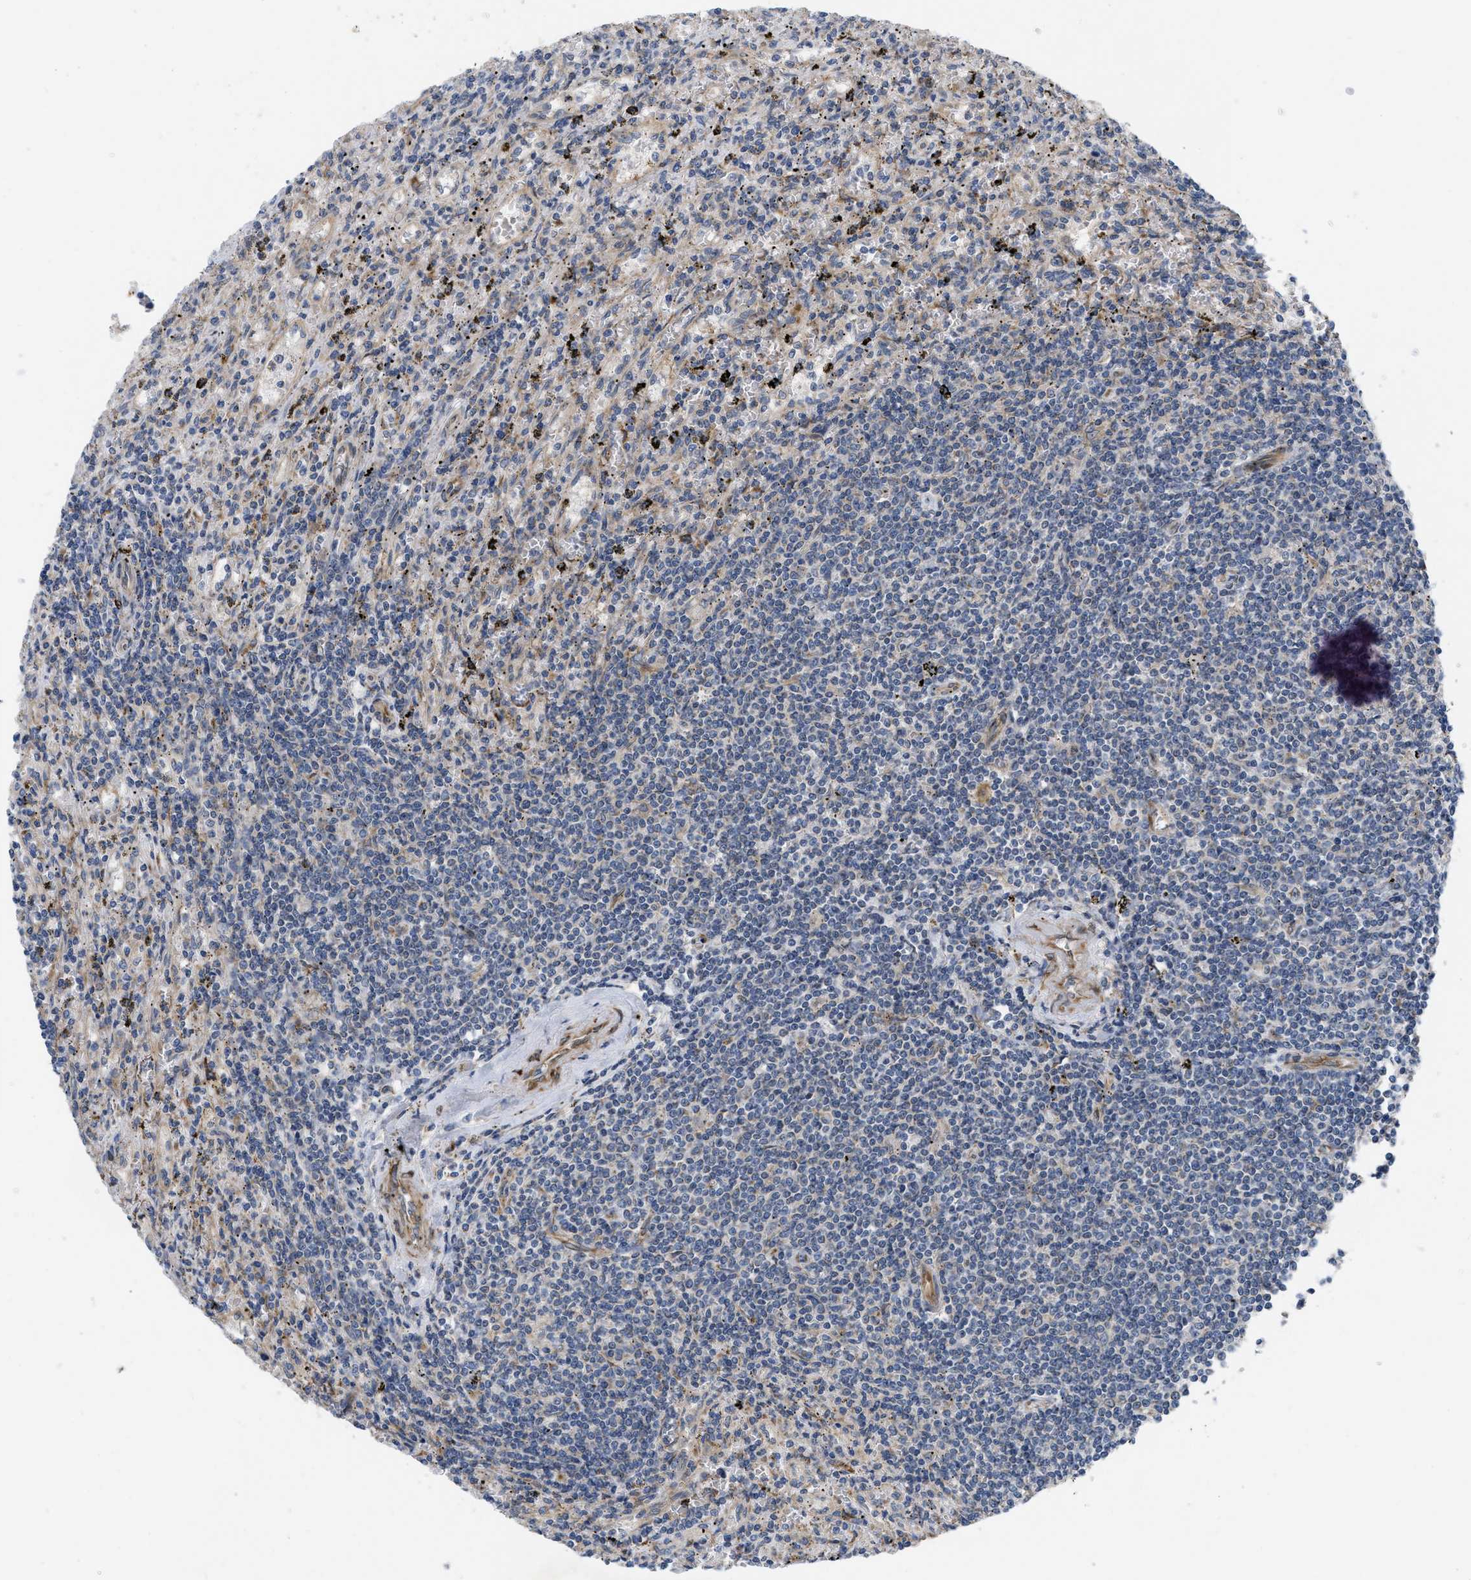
{"staining": {"intensity": "weak", "quantity": "<25%", "location": "cytoplasmic/membranous"}, "tissue": "lymphoma", "cell_type": "Tumor cells", "image_type": "cancer", "snomed": [{"axis": "morphology", "description": "Malignant lymphoma, non-Hodgkin's type, Low grade"}, {"axis": "topography", "description": "Spleen"}], "caption": "Human lymphoma stained for a protein using immunohistochemistry (IHC) reveals no positivity in tumor cells.", "gene": "EOGT", "patient": {"sex": "male", "age": 76}}